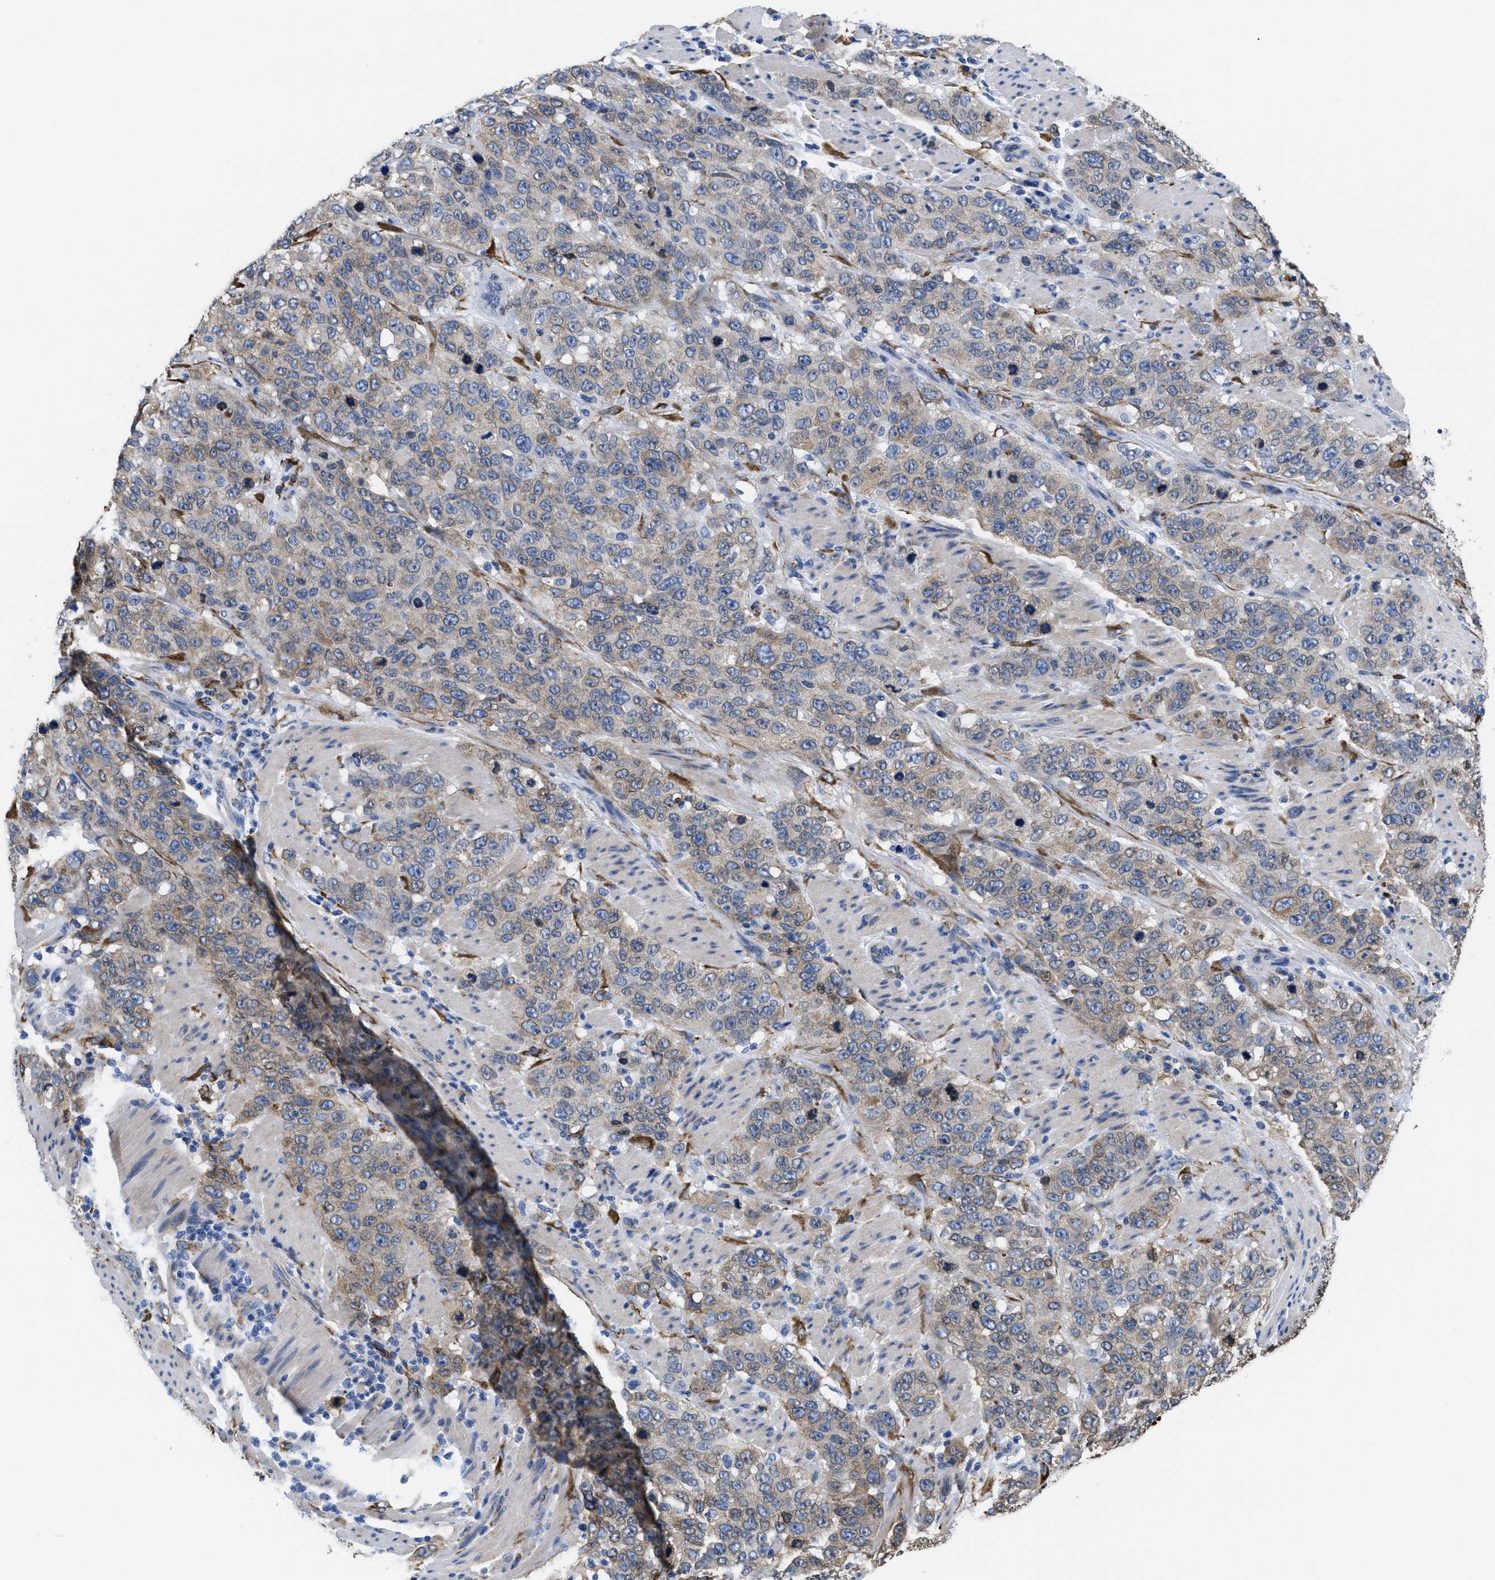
{"staining": {"intensity": "weak", "quantity": "25%-75%", "location": "cytoplasmic/membranous"}, "tissue": "stomach cancer", "cell_type": "Tumor cells", "image_type": "cancer", "snomed": [{"axis": "morphology", "description": "Adenocarcinoma, NOS"}, {"axis": "topography", "description": "Stomach"}], "caption": "DAB immunohistochemical staining of stomach adenocarcinoma displays weak cytoplasmic/membranous protein staining in approximately 25%-75% of tumor cells.", "gene": "SQLE", "patient": {"sex": "male", "age": 48}}